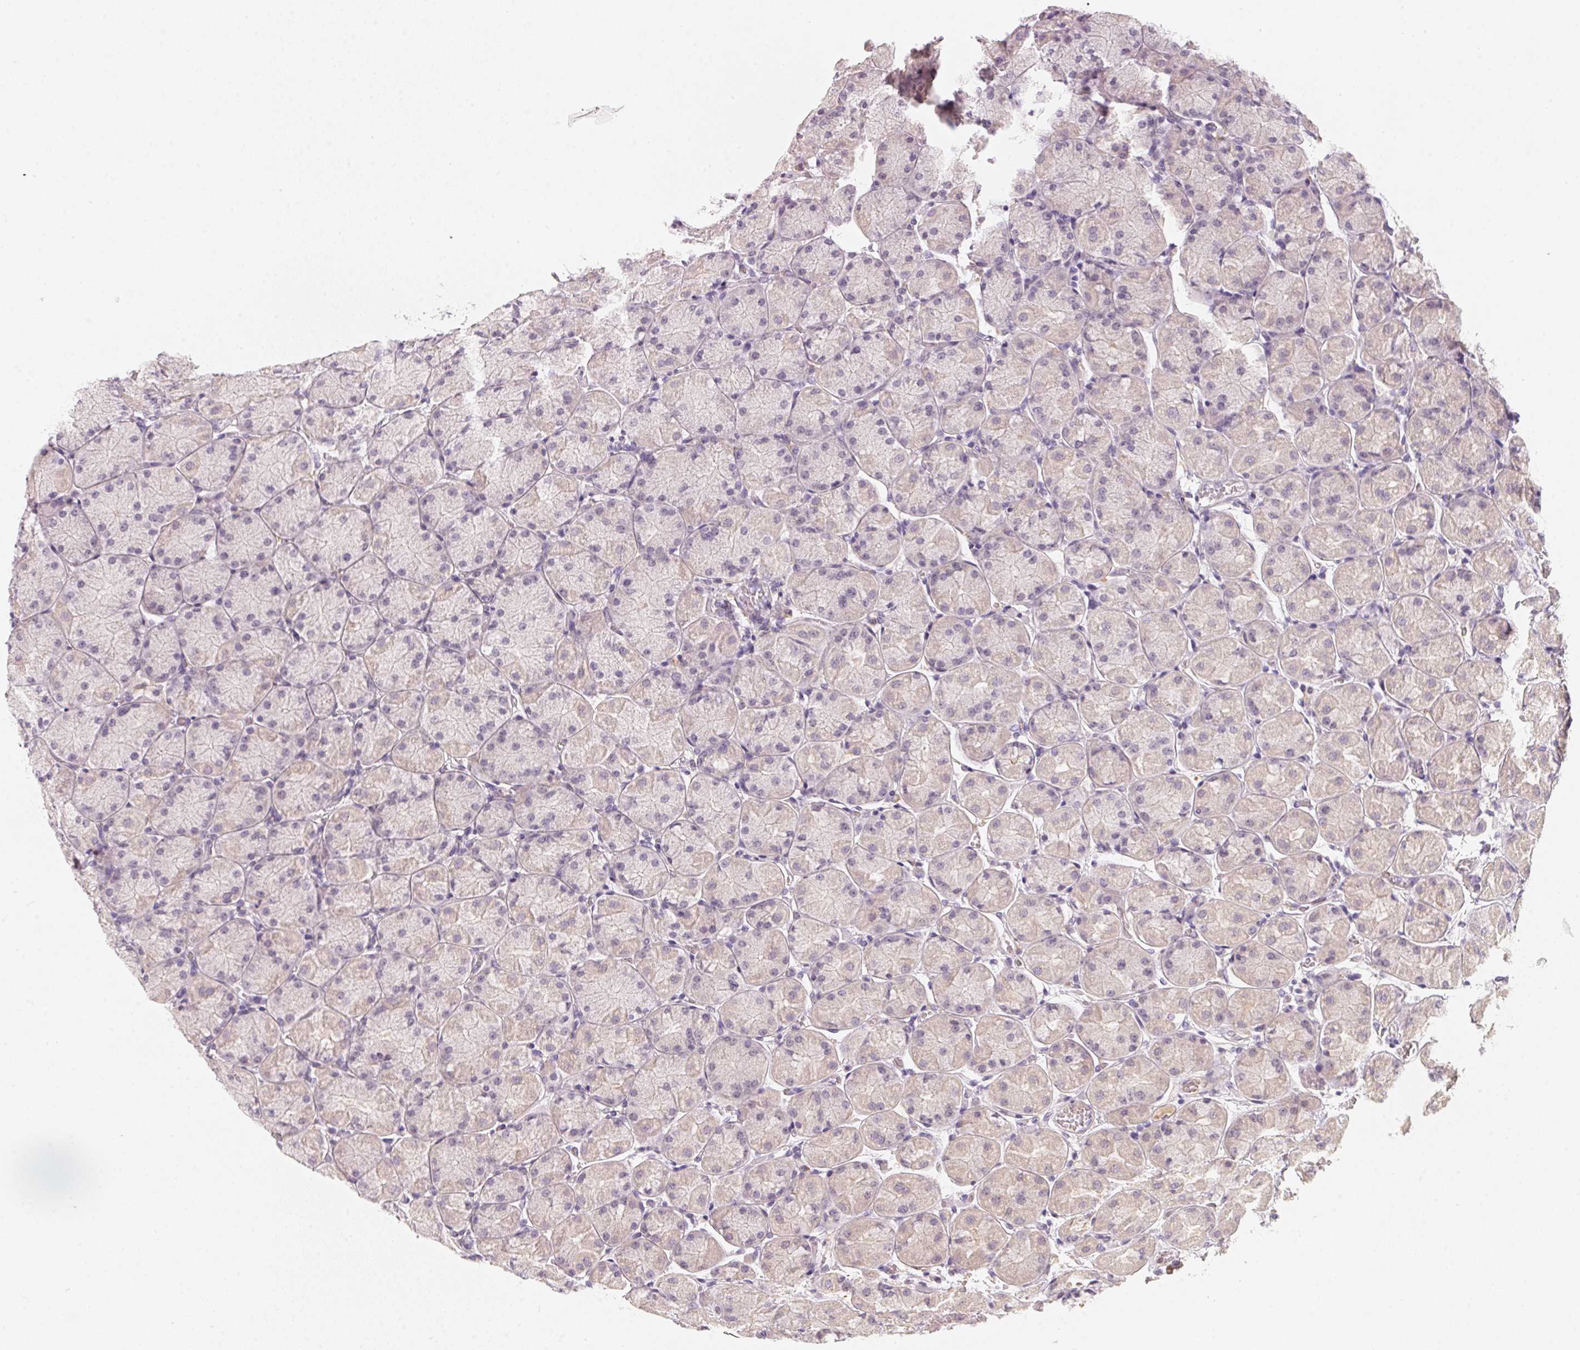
{"staining": {"intensity": "weak", "quantity": "<25%", "location": "cytoplasmic/membranous"}, "tissue": "stomach", "cell_type": "Glandular cells", "image_type": "normal", "snomed": [{"axis": "morphology", "description": "Normal tissue, NOS"}, {"axis": "topography", "description": "Stomach, upper"}], "caption": "Immunohistochemistry (IHC) histopathology image of benign stomach: human stomach stained with DAB (3,3'-diaminobenzidine) exhibits no significant protein expression in glandular cells. (Immunohistochemistry, brightfield microscopy, high magnification).", "gene": "CFAP276", "patient": {"sex": "female", "age": 56}}